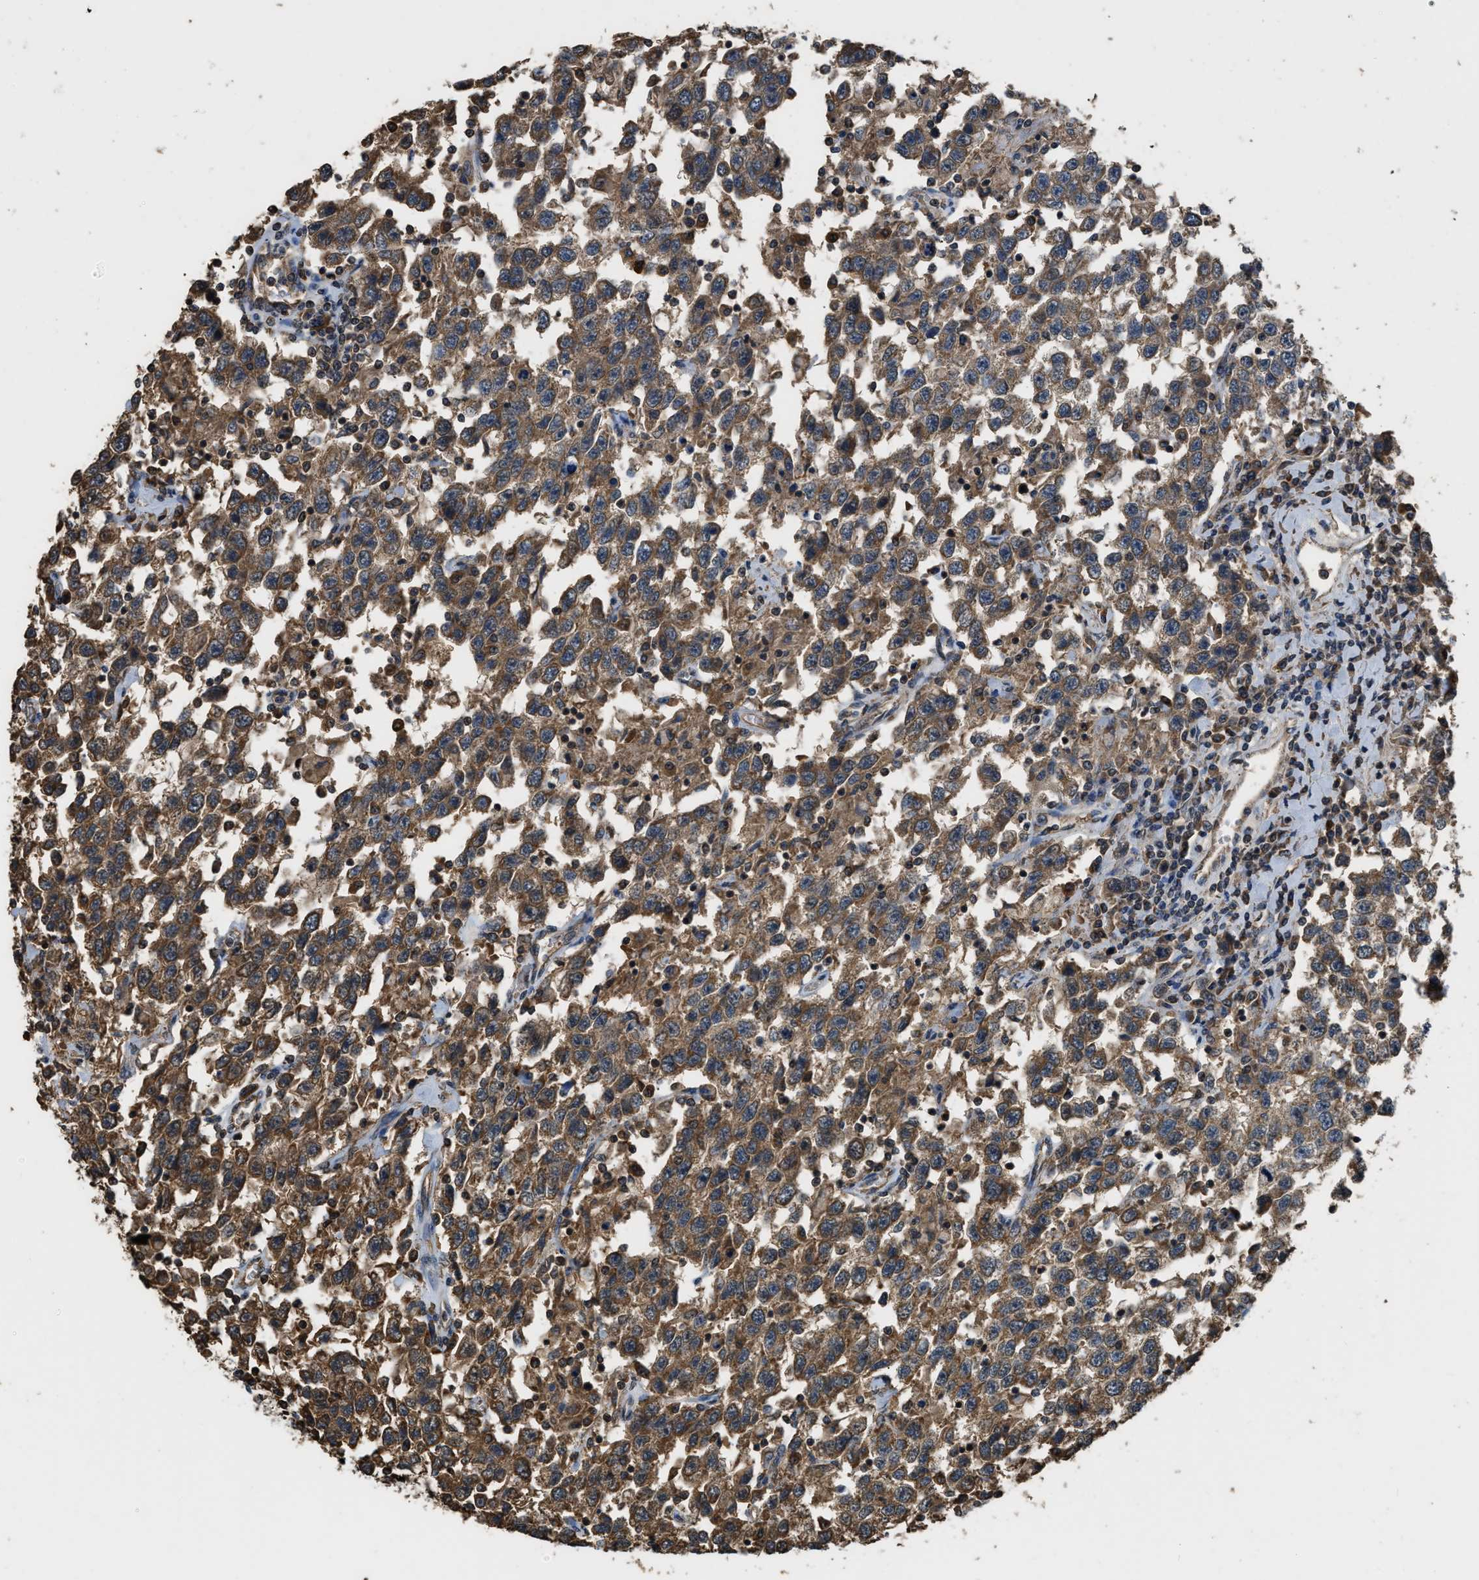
{"staining": {"intensity": "moderate", "quantity": ">75%", "location": "cytoplasmic/membranous"}, "tissue": "testis cancer", "cell_type": "Tumor cells", "image_type": "cancer", "snomed": [{"axis": "morphology", "description": "Seminoma, NOS"}, {"axis": "topography", "description": "Testis"}], "caption": "A brown stain labels moderate cytoplasmic/membranous positivity of a protein in testis cancer tumor cells.", "gene": "DENND6B", "patient": {"sex": "male", "age": 41}}